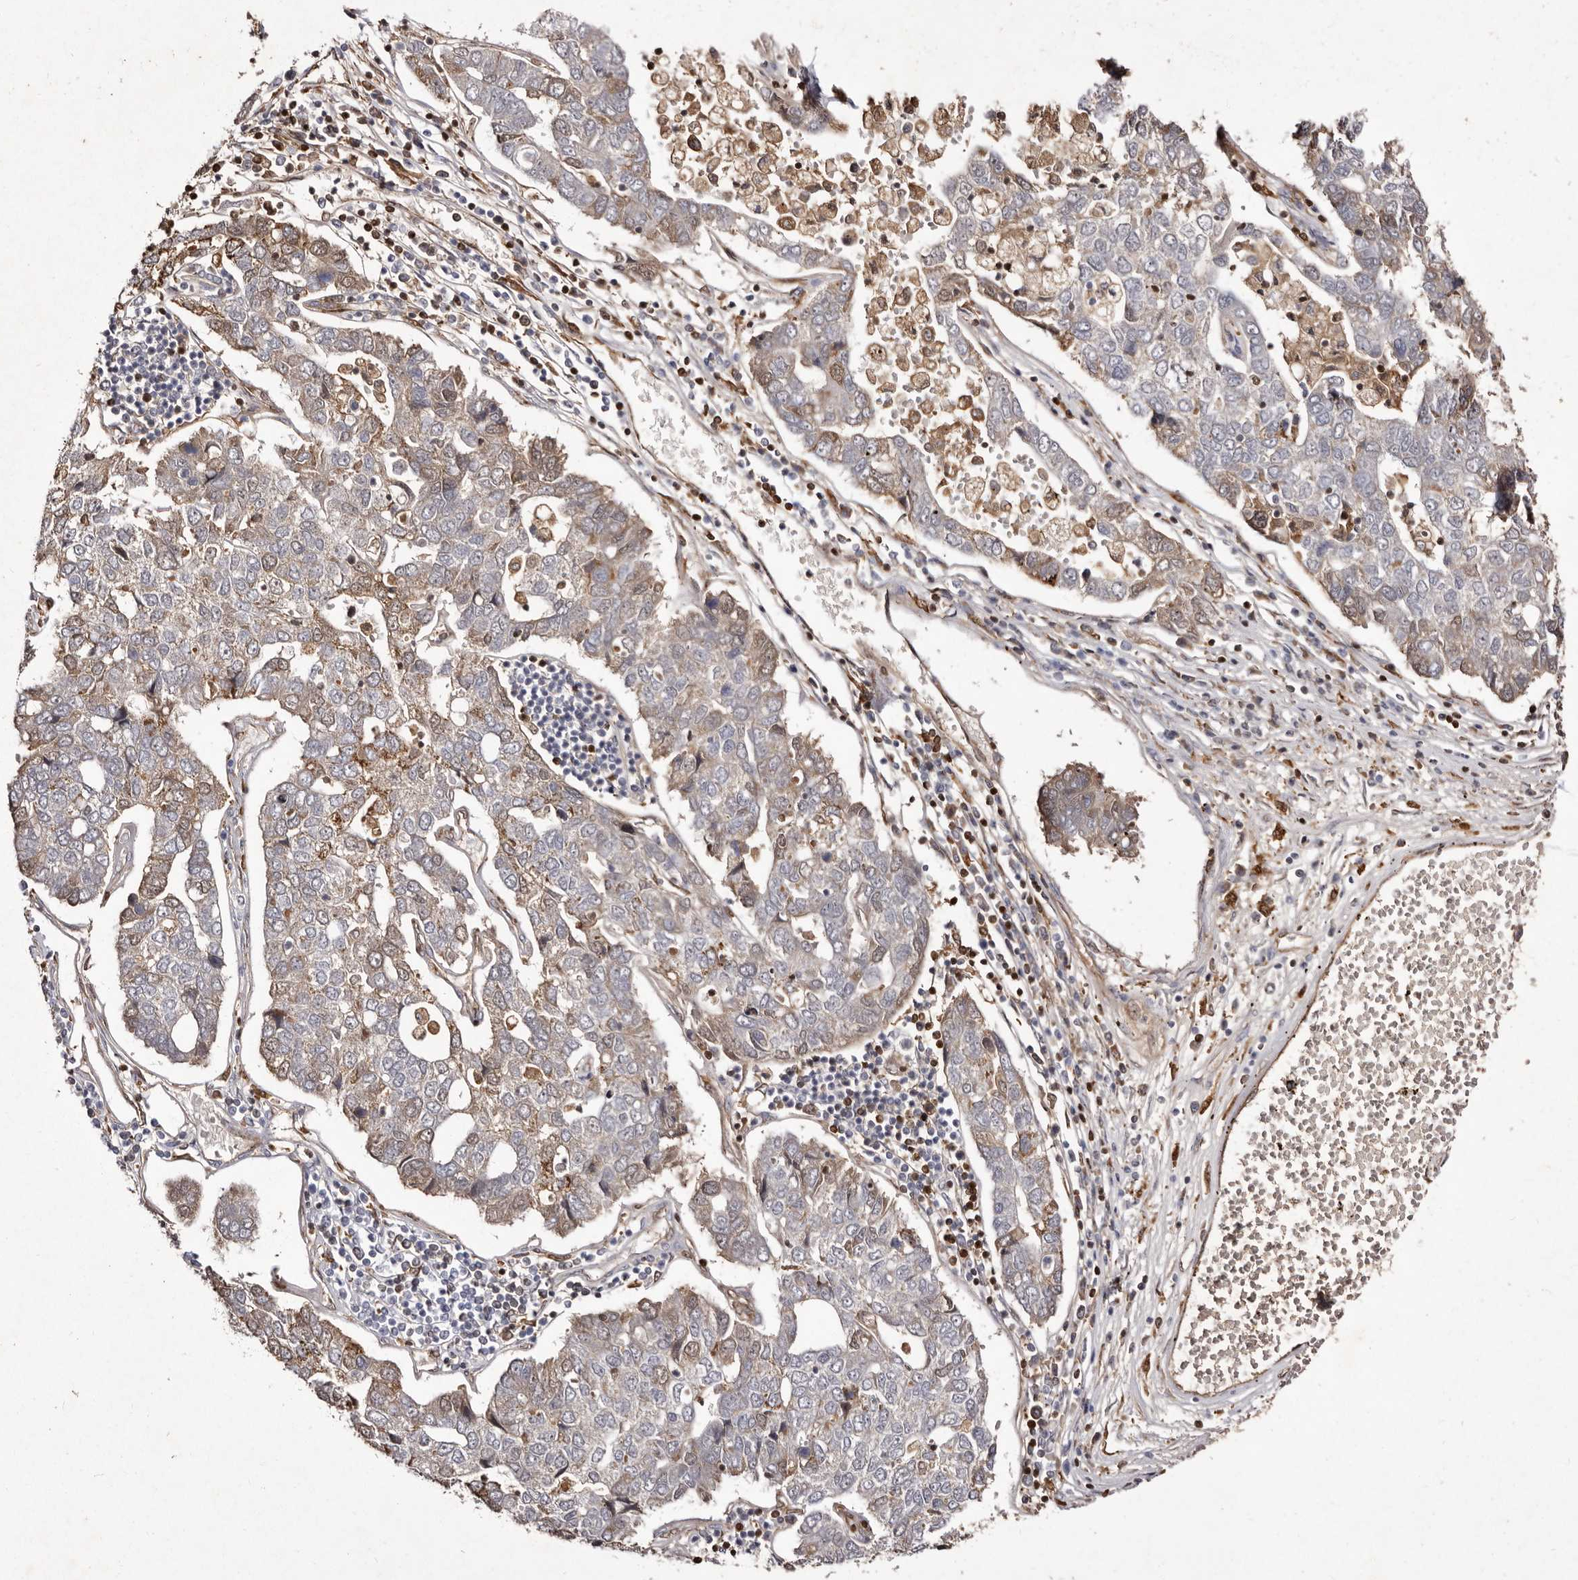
{"staining": {"intensity": "weak", "quantity": "25%-75%", "location": "cytoplasmic/membranous"}, "tissue": "pancreatic cancer", "cell_type": "Tumor cells", "image_type": "cancer", "snomed": [{"axis": "morphology", "description": "Adenocarcinoma, NOS"}, {"axis": "topography", "description": "Pancreas"}], "caption": "The micrograph shows a brown stain indicating the presence of a protein in the cytoplasmic/membranous of tumor cells in adenocarcinoma (pancreatic).", "gene": "GIMAP4", "patient": {"sex": "female", "age": 61}}